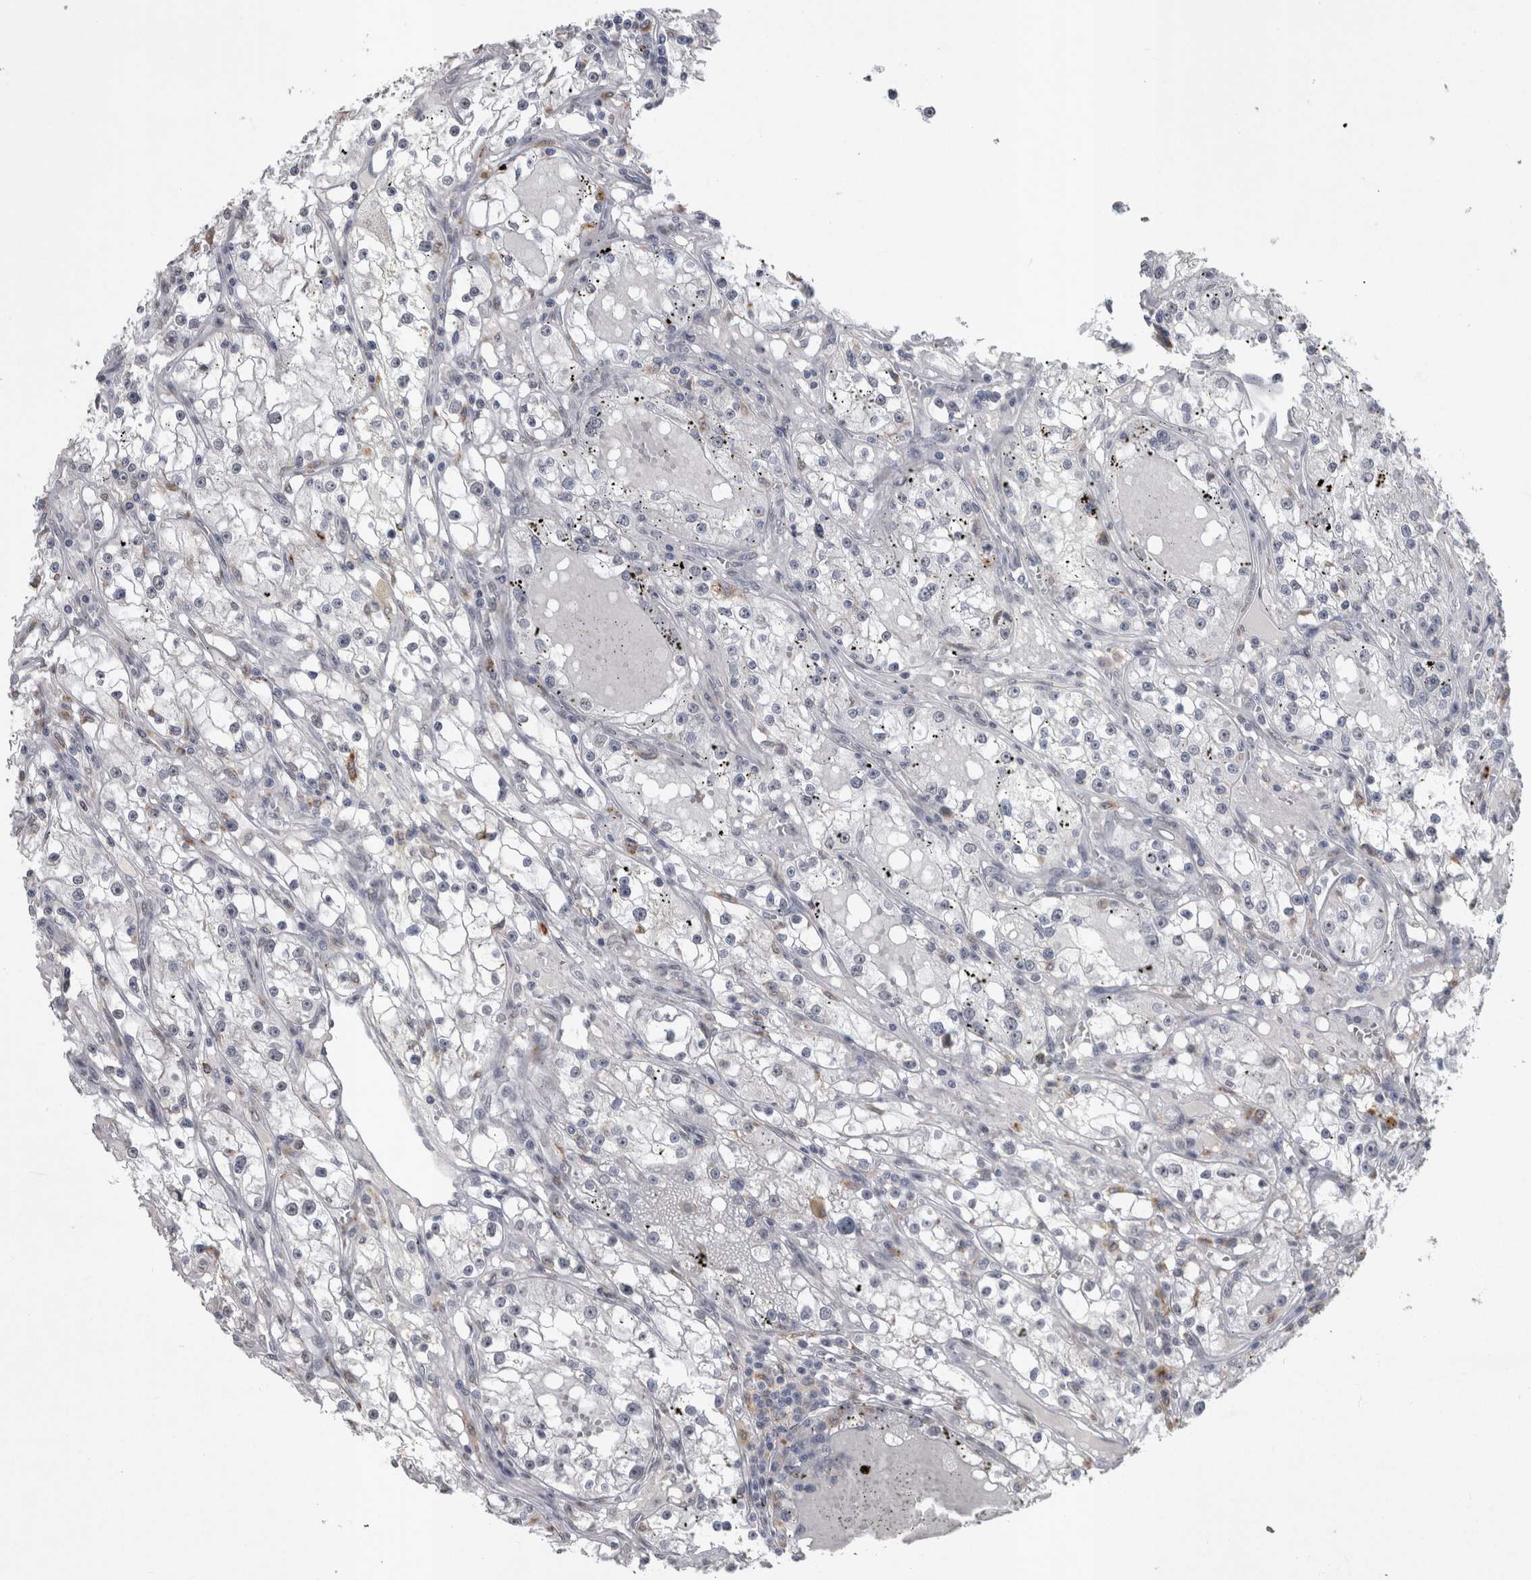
{"staining": {"intensity": "negative", "quantity": "none", "location": "none"}, "tissue": "renal cancer", "cell_type": "Tumor cells", "image_type": "cancer", "snomed": [{"axis": "morphology", "description": "Adenocarcinoma, NOS"}, {"axis": "topography", "description": "Kidney"}], "caption": "Photomicrograph shows no significant protein positivity in tumor cells of renal cancer (adenocarcinoma).", "gene": "PAX5", "patient": {"sex": "male", "age": 56}}